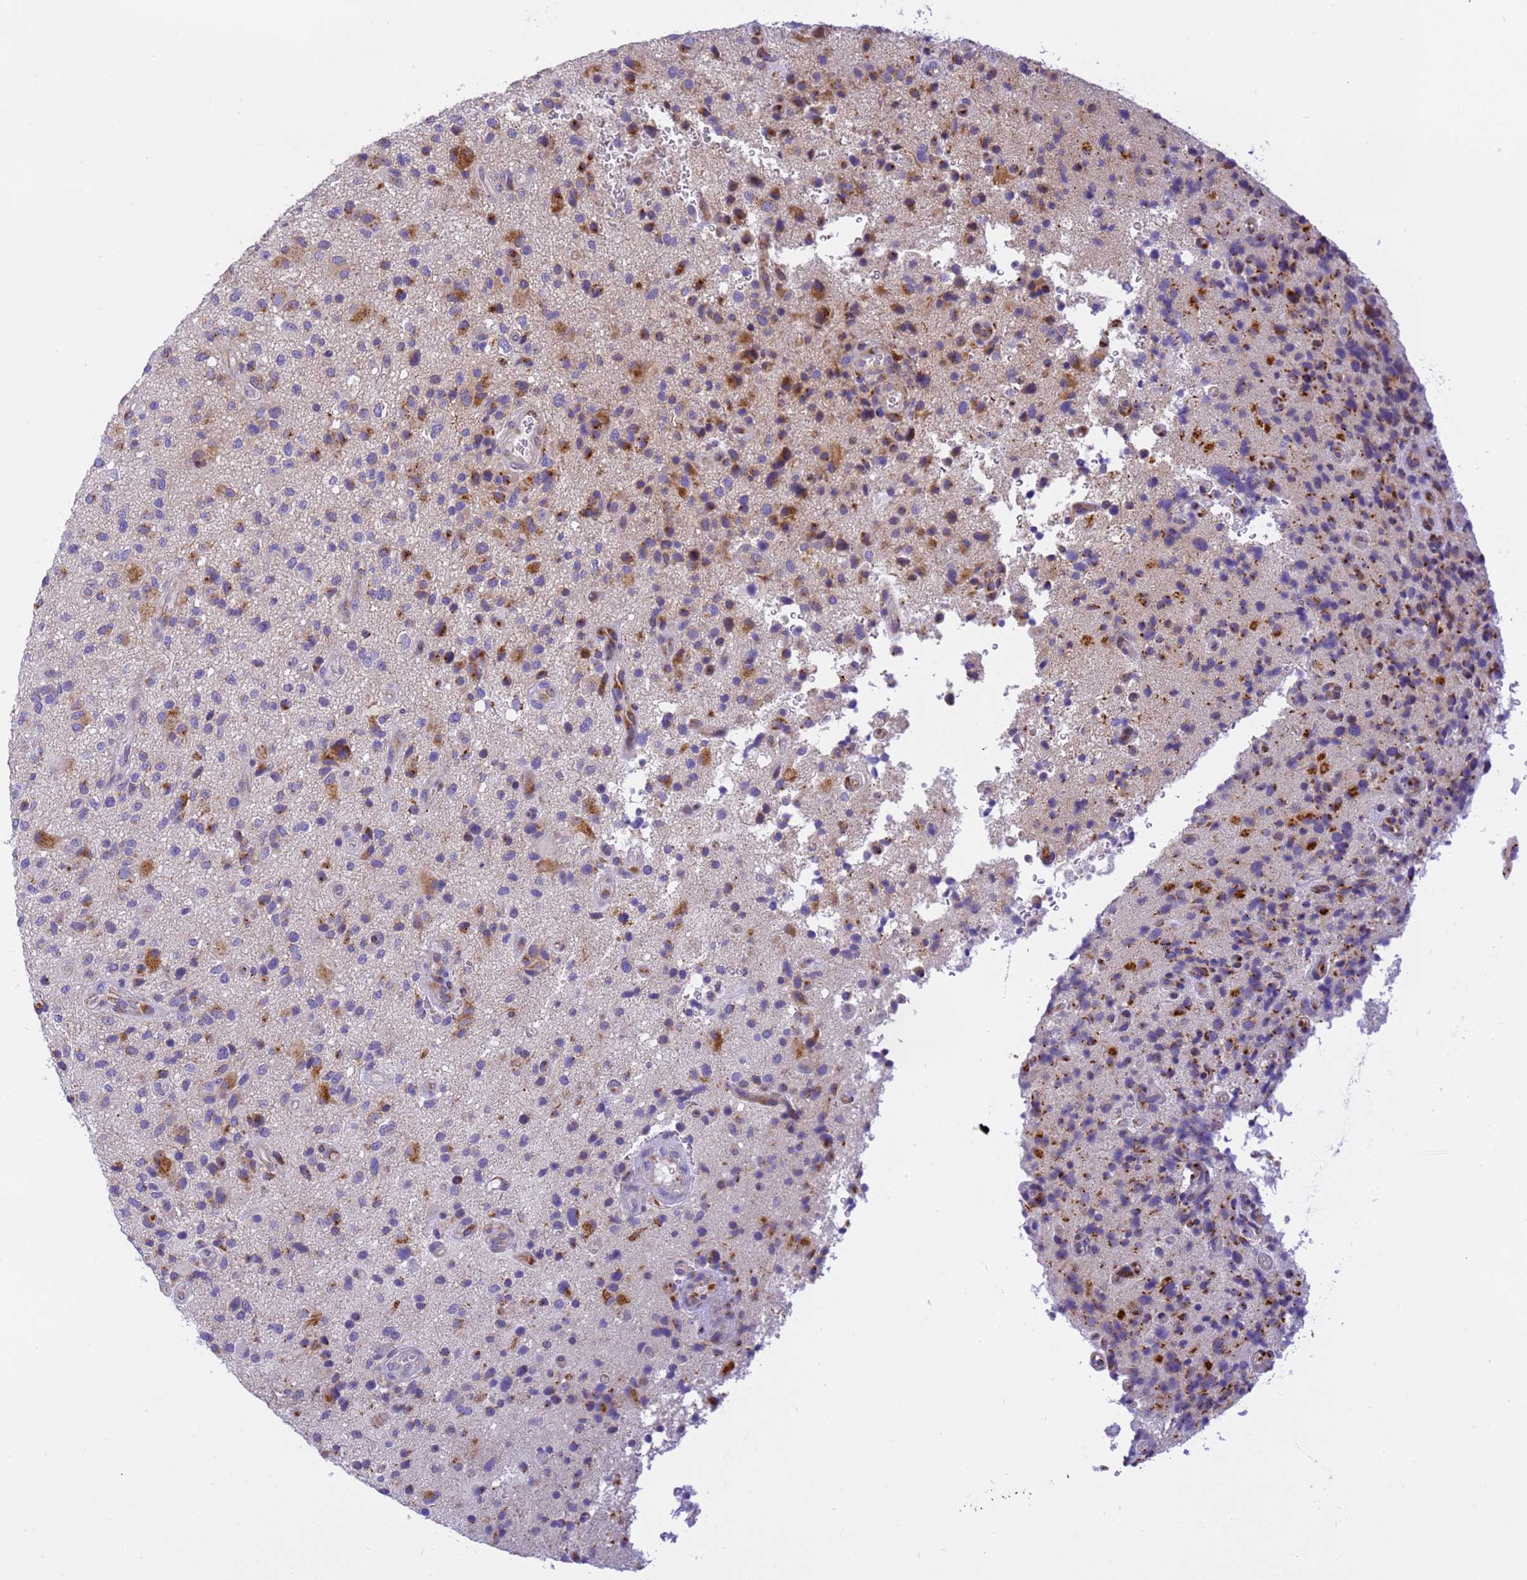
{"staining": {"intensity": "strong", "quantity": "<25%", "location": "cytoplasmic/membranous"}, "tissue": "glioma", "cell_type": "Tumor cells", "image_type": "cancer", "snomed": [{"axis": "morphology", "description": "Glioma, malignant, High grade"}, {"axis": "topography", "description": "Brain"}], "caption": "This is a micrograph of immunohistochemistry staining of glioma, which shows strong staining in the cytoplasmic/membranous of tumor cells.", "gene": "RHBDD3", "patient": {"sex": "male", "age": 47}}